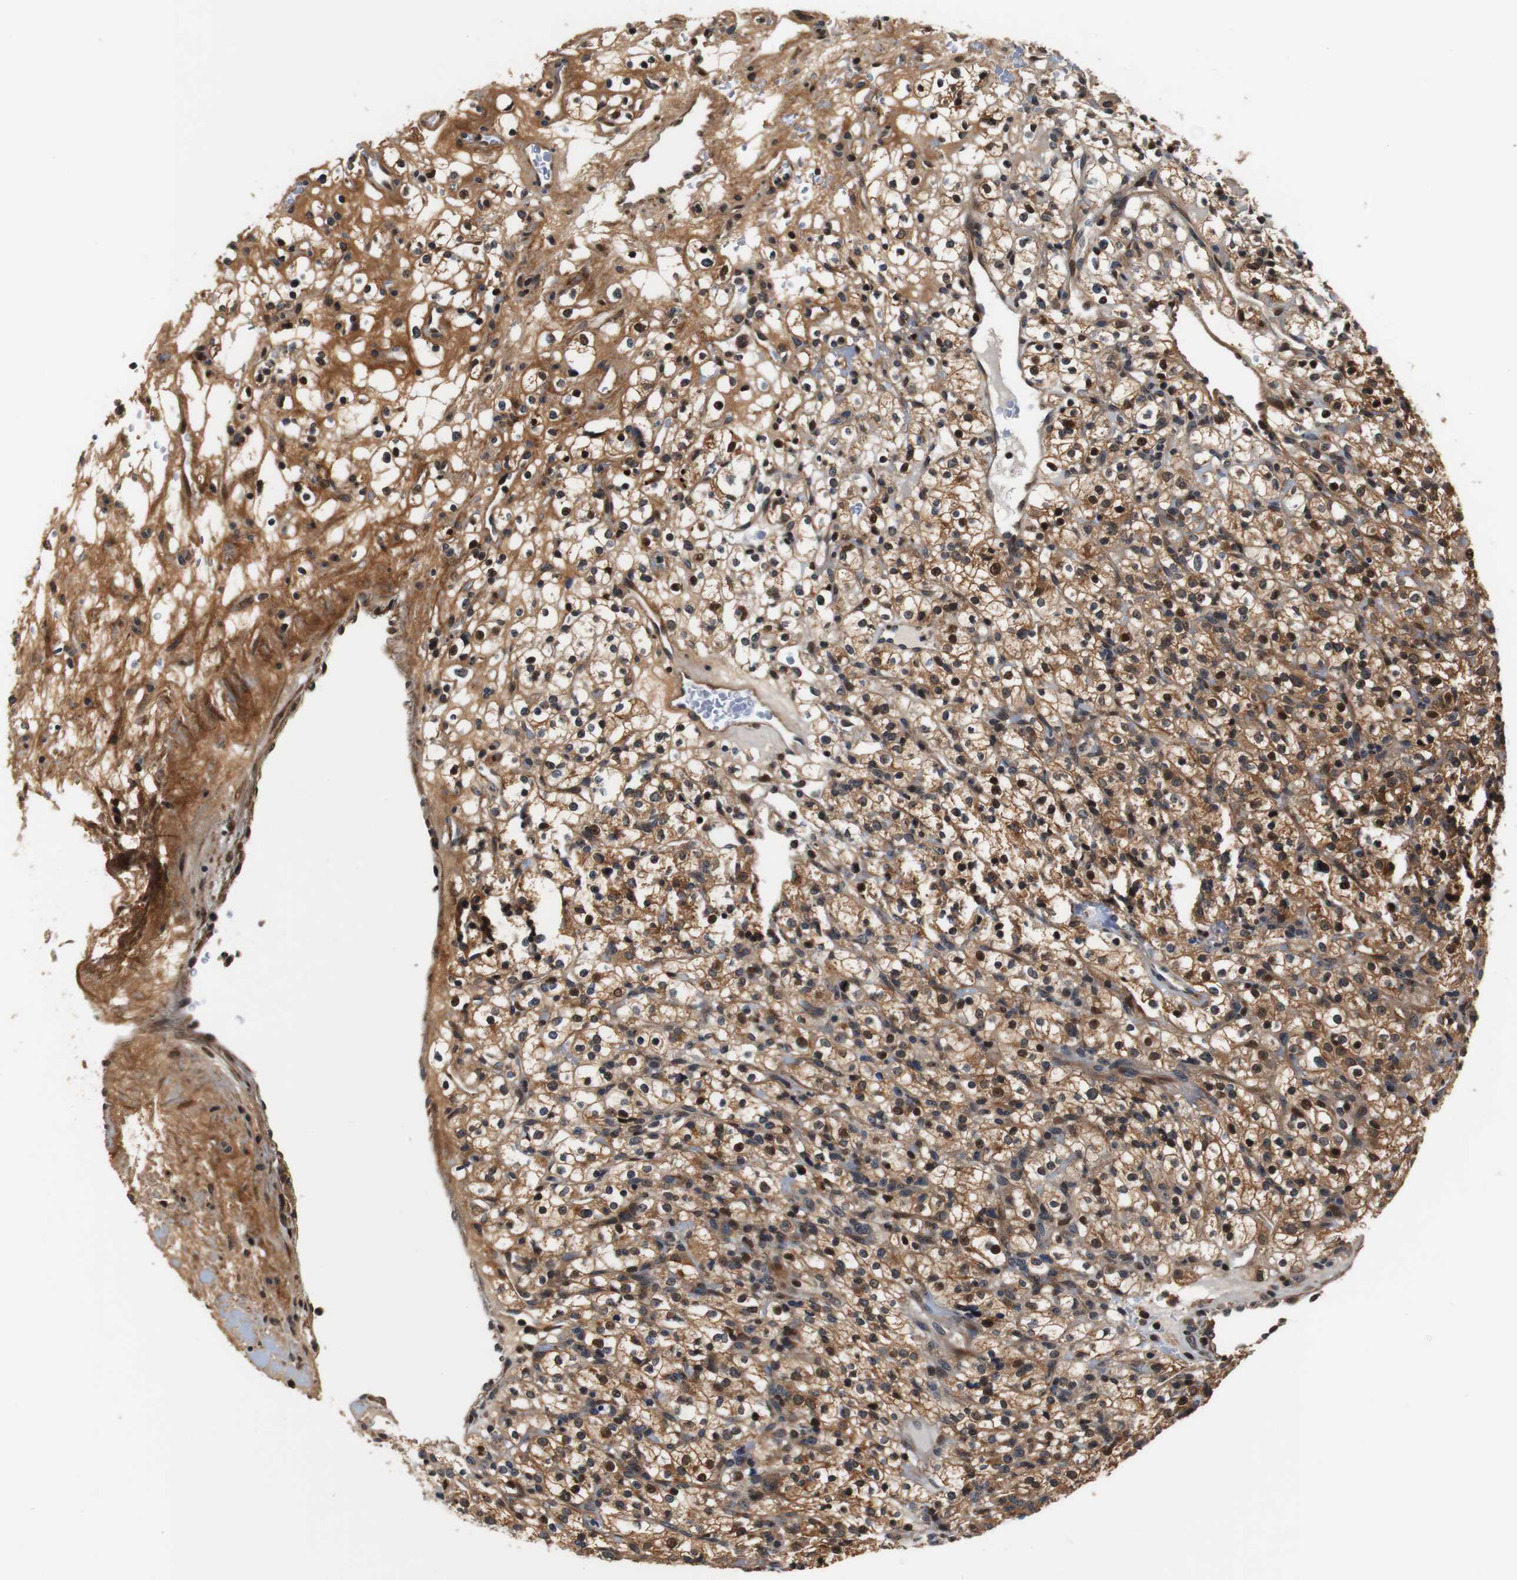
{"staining": {"intensity": "moderate", "quantity": ">75%", "location": "cytoplasmic/membranous,nuclear"}, "tissue": "renal cancer", "cell_type": "Tumor cells", "image_type": "cancer", "snomed": [{"axis": "morphology", "description": "Normal tissue, NOS"}, {"axis": "morphology", "description": "Adenocarcinoma, NOS"}, {"axis": "topography", "description": "Kidney"}], "caption": "Renal cancer (adenocarcinoma) was stained to show a protein in brown. There is medium levels of moderate cytoplasmic/membranous and nuclear positivity in about >75% of tumor cells. Using DAB (brown) and hematoxylin (blue) stains, captured at high magnification using brightfield microscopy.", "gene": "LRP4", "patient": {"sex": "female", "age": 72}}